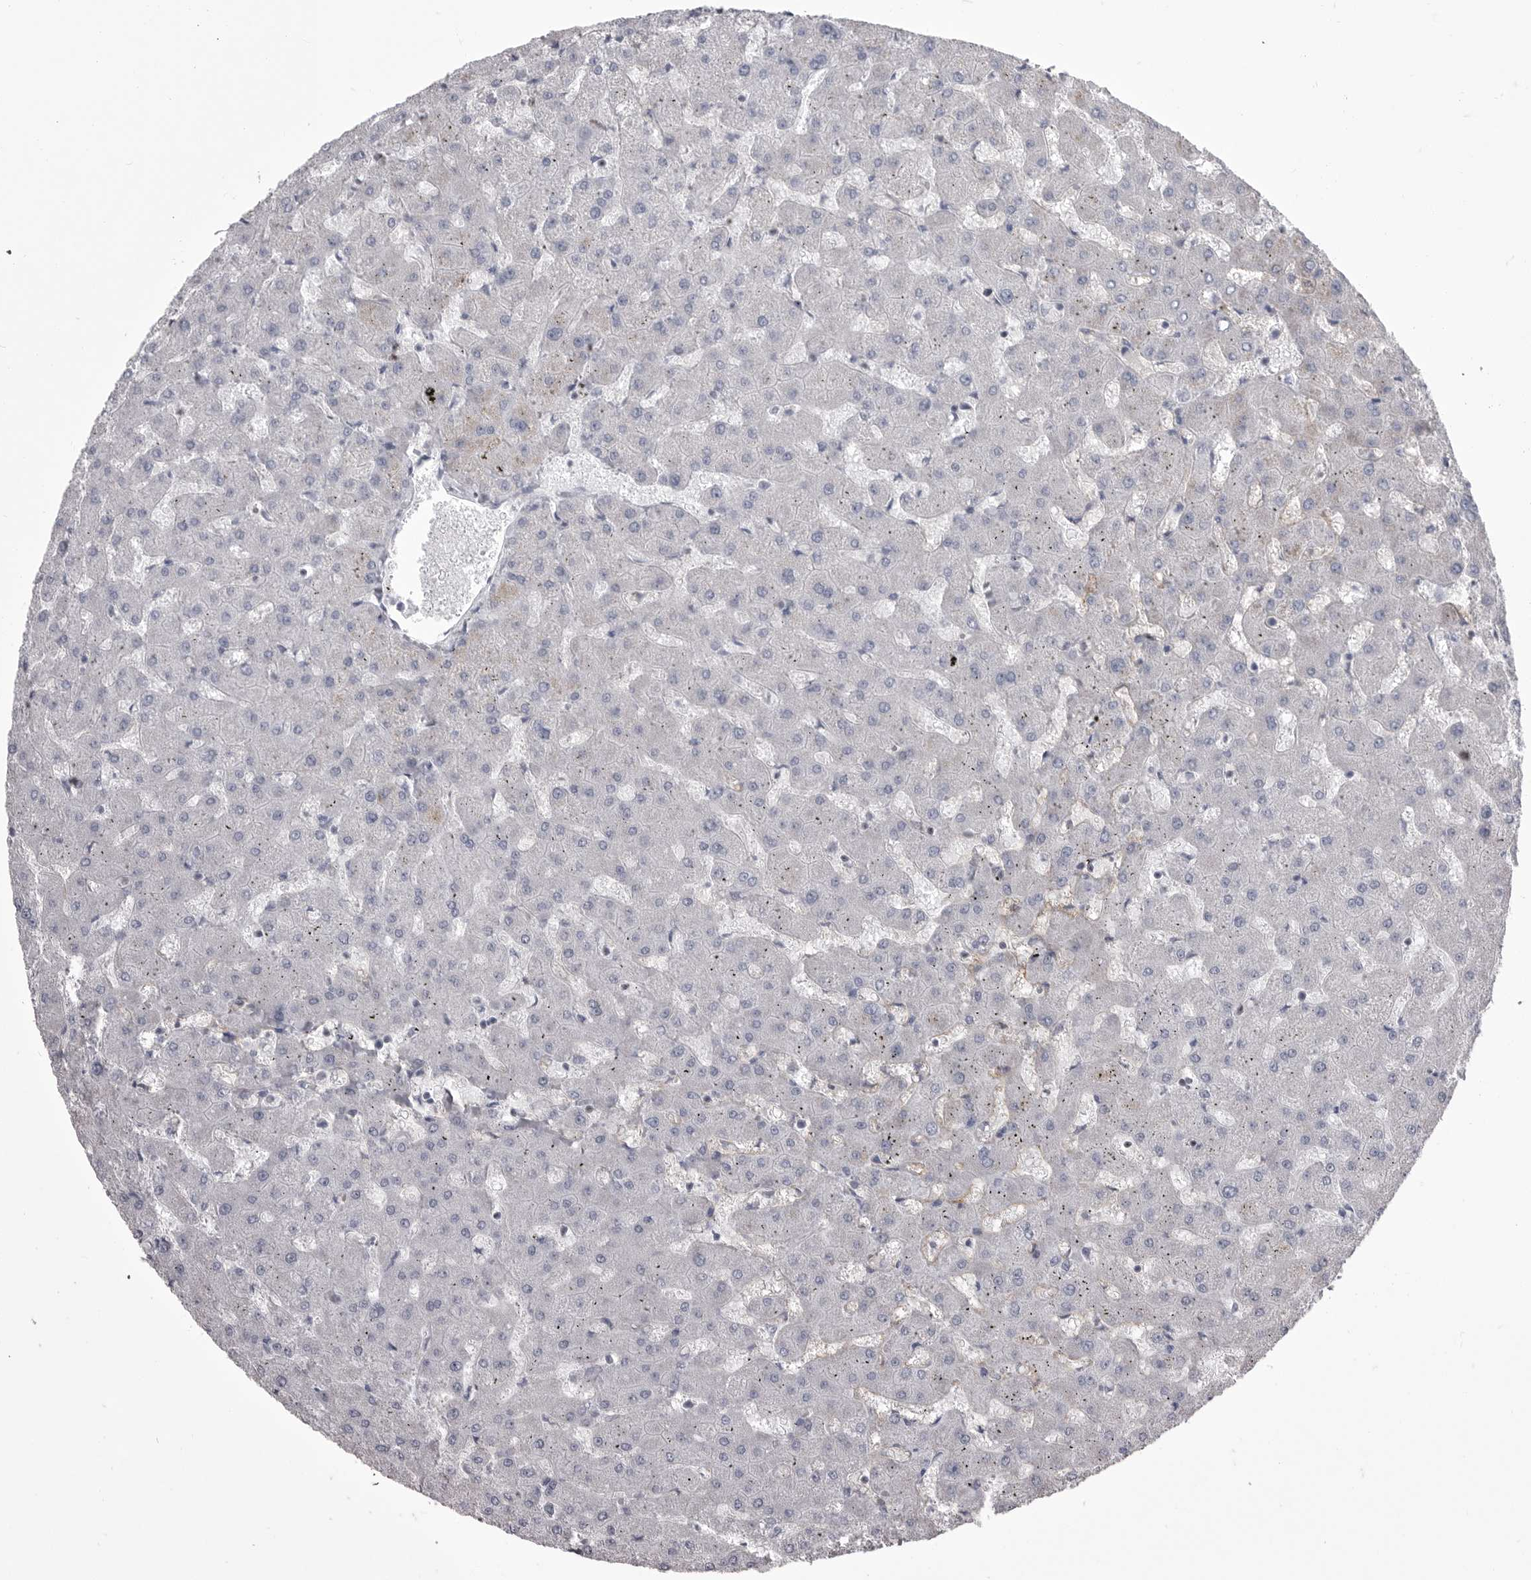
{"staining": {"intensity": "negative", "quantity": "none", "location": "none"}, "tissue": "liver", "cell_type": "Cholangiocytes", "image_type": "normal", "snomed": [{"axis": "morphology", "description": "Normal tissue, NOS"}, {"axis": "topography", "description": "Liver"}], "caption": "This is a micrograph of IHC staining of benign liver, which shows no staining in cholangiocytes.", "gene": "OPLAH", "patient": {"sex": "female", "age": 63}}